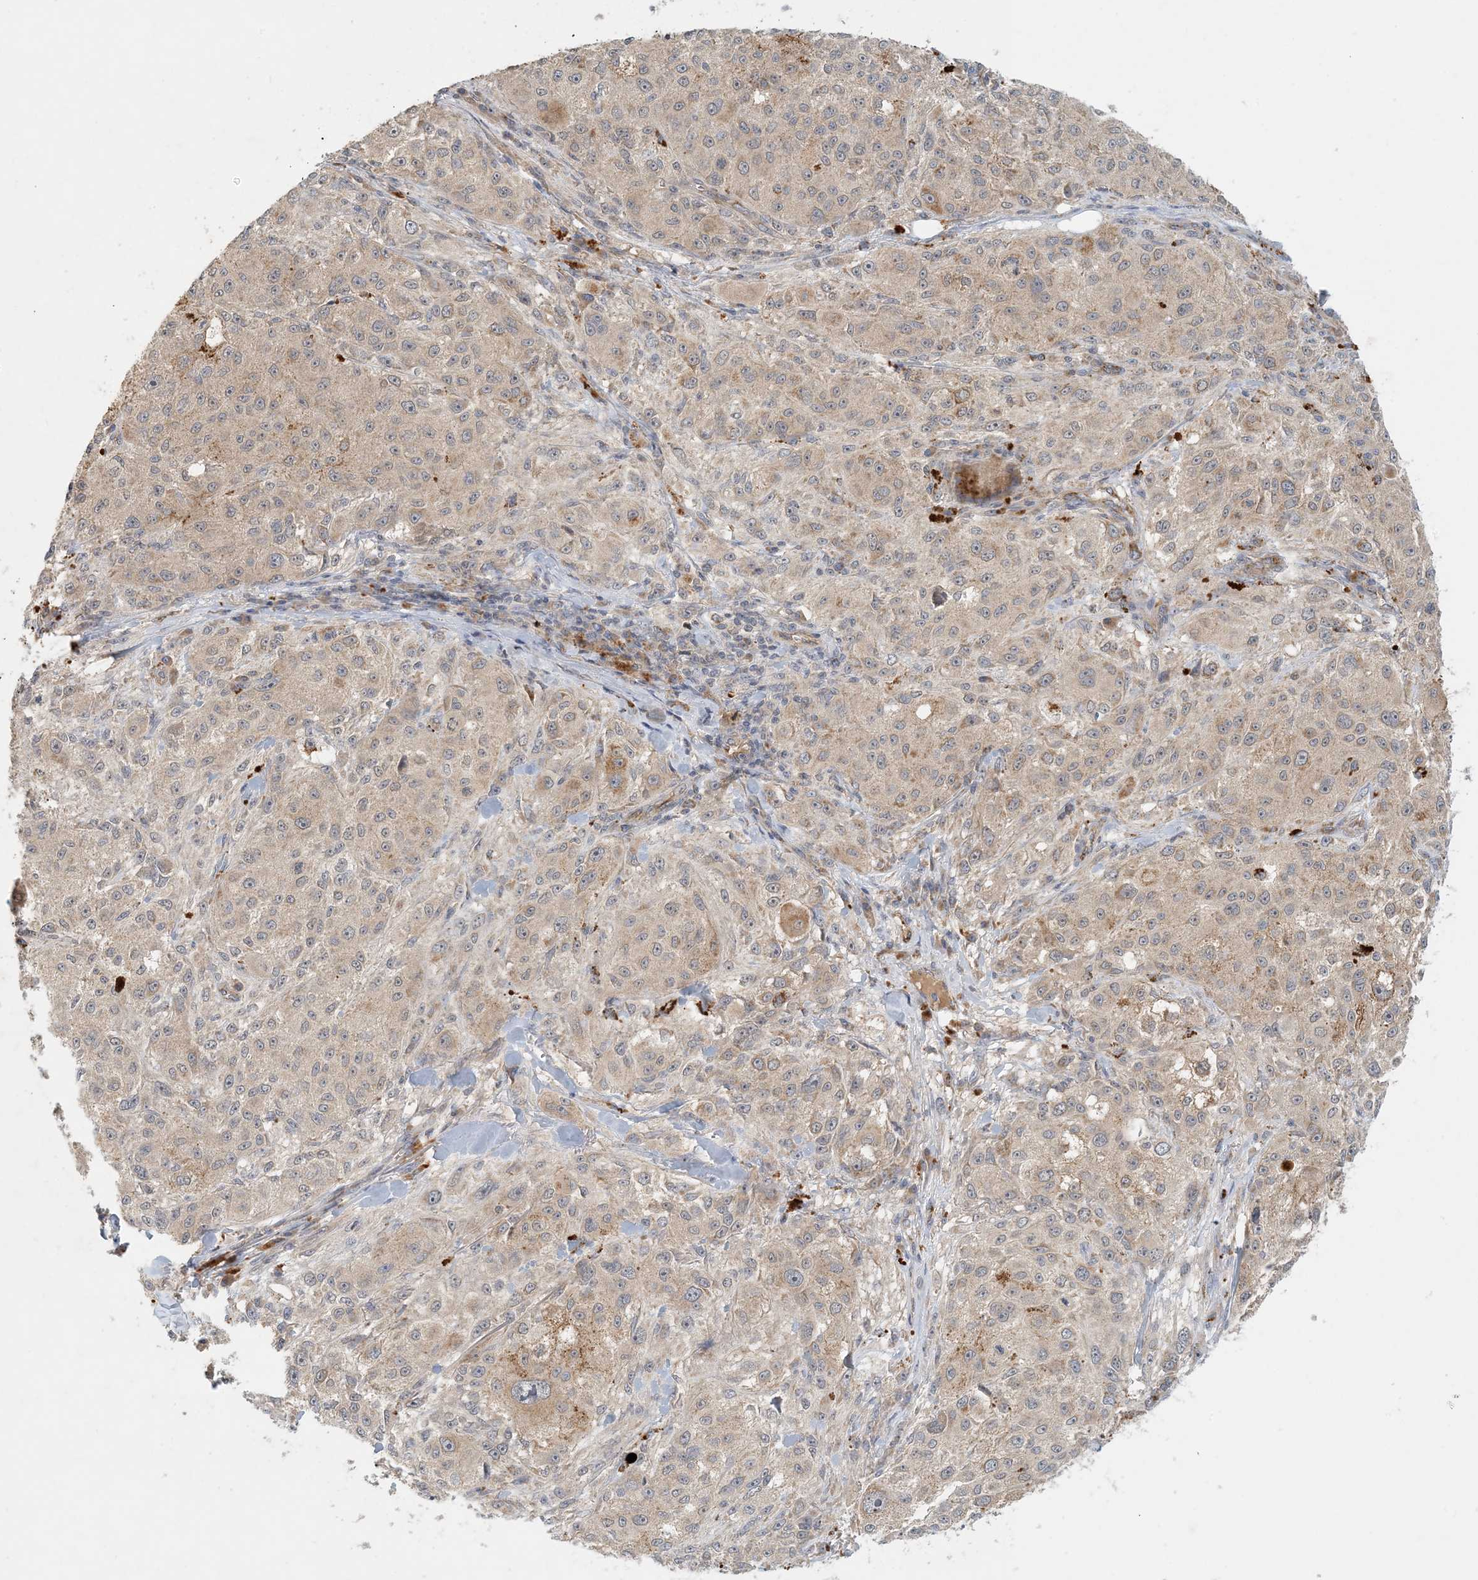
{"staining": {"intensity": "weak", "quantity": ">75%", "location": "cytoplasmic/membranous"}, "tissue": "melanoma", "cell_type": "Tumor cells", "image_type": "cancer", "snomed": [{"axis": "morphology", "description": "Necrosis, NOS"}, {"axis": "morphology", "description": "Malignant melanoma, NOS"}, {"axis": "topography", "description": "Skin"}], "caption": "Malignant melanoma stained for a protein reveals weak cytoplasmic/membranous positivity in tumor cells.", "gene": "ZBTB3", "patient": {"sex": "female", "age": 87}}